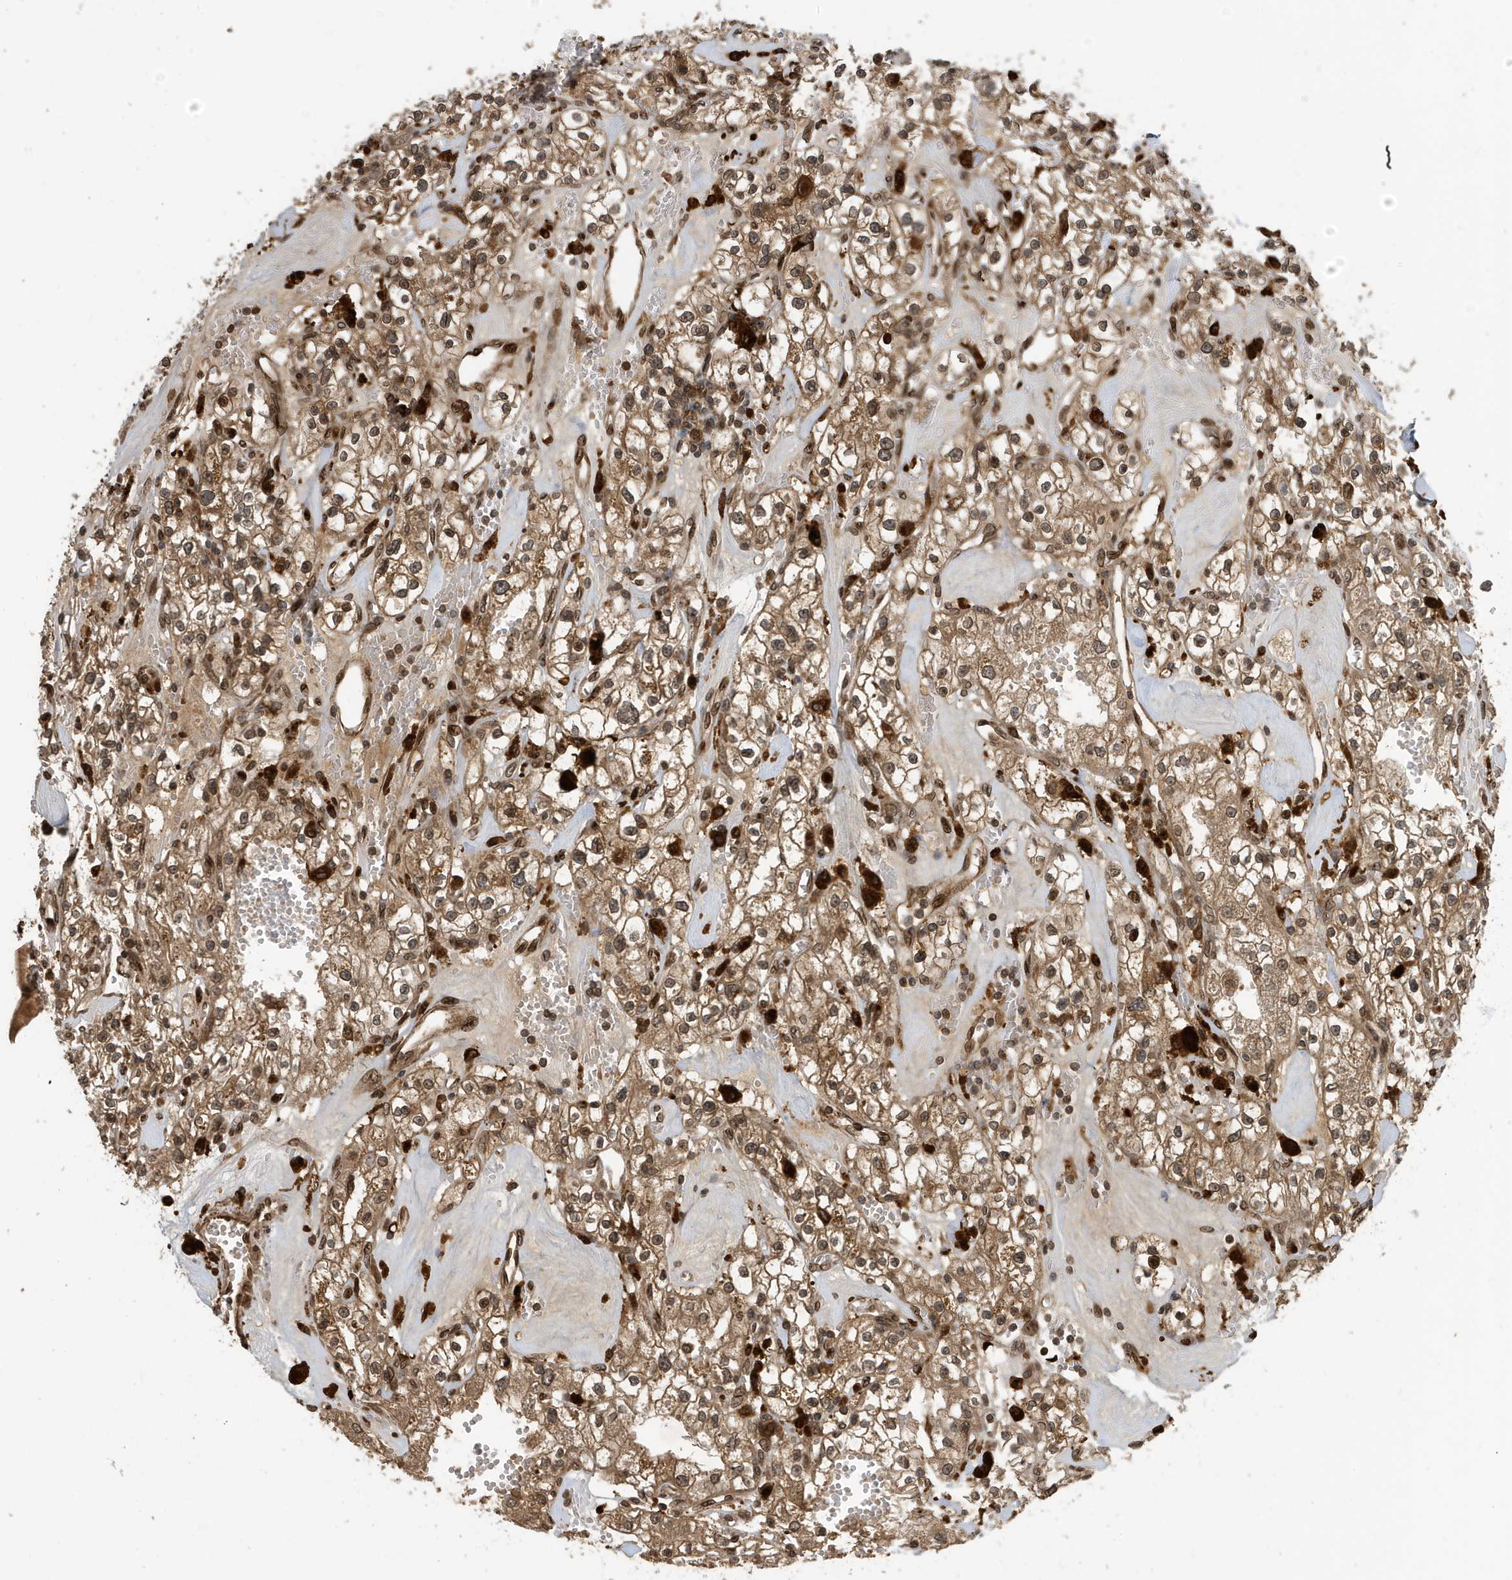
{"staining": {"intensity": "moderate", "quantity": ">75%", "location": "cytoplasmic/membranous,nuclear"}, "tissue": "renal cancer", "cell_type": "Tumor cells", "image_type": "cancer", "snomed": [{"axis": "morphology", "description": "Adenocarcinoma, NOS"}, {"axis": "topography", "description": "Kidney"}], "caption": "Immunohistochemical staining of human adenocarcinoma (renal) reveals medium levels of moderate cytoplasmic/membranous and nuclear protein staining in approximately >75% of tumor cells.", "gene": "DUSP18", "patient": {"sex": "male", "age": 56}}